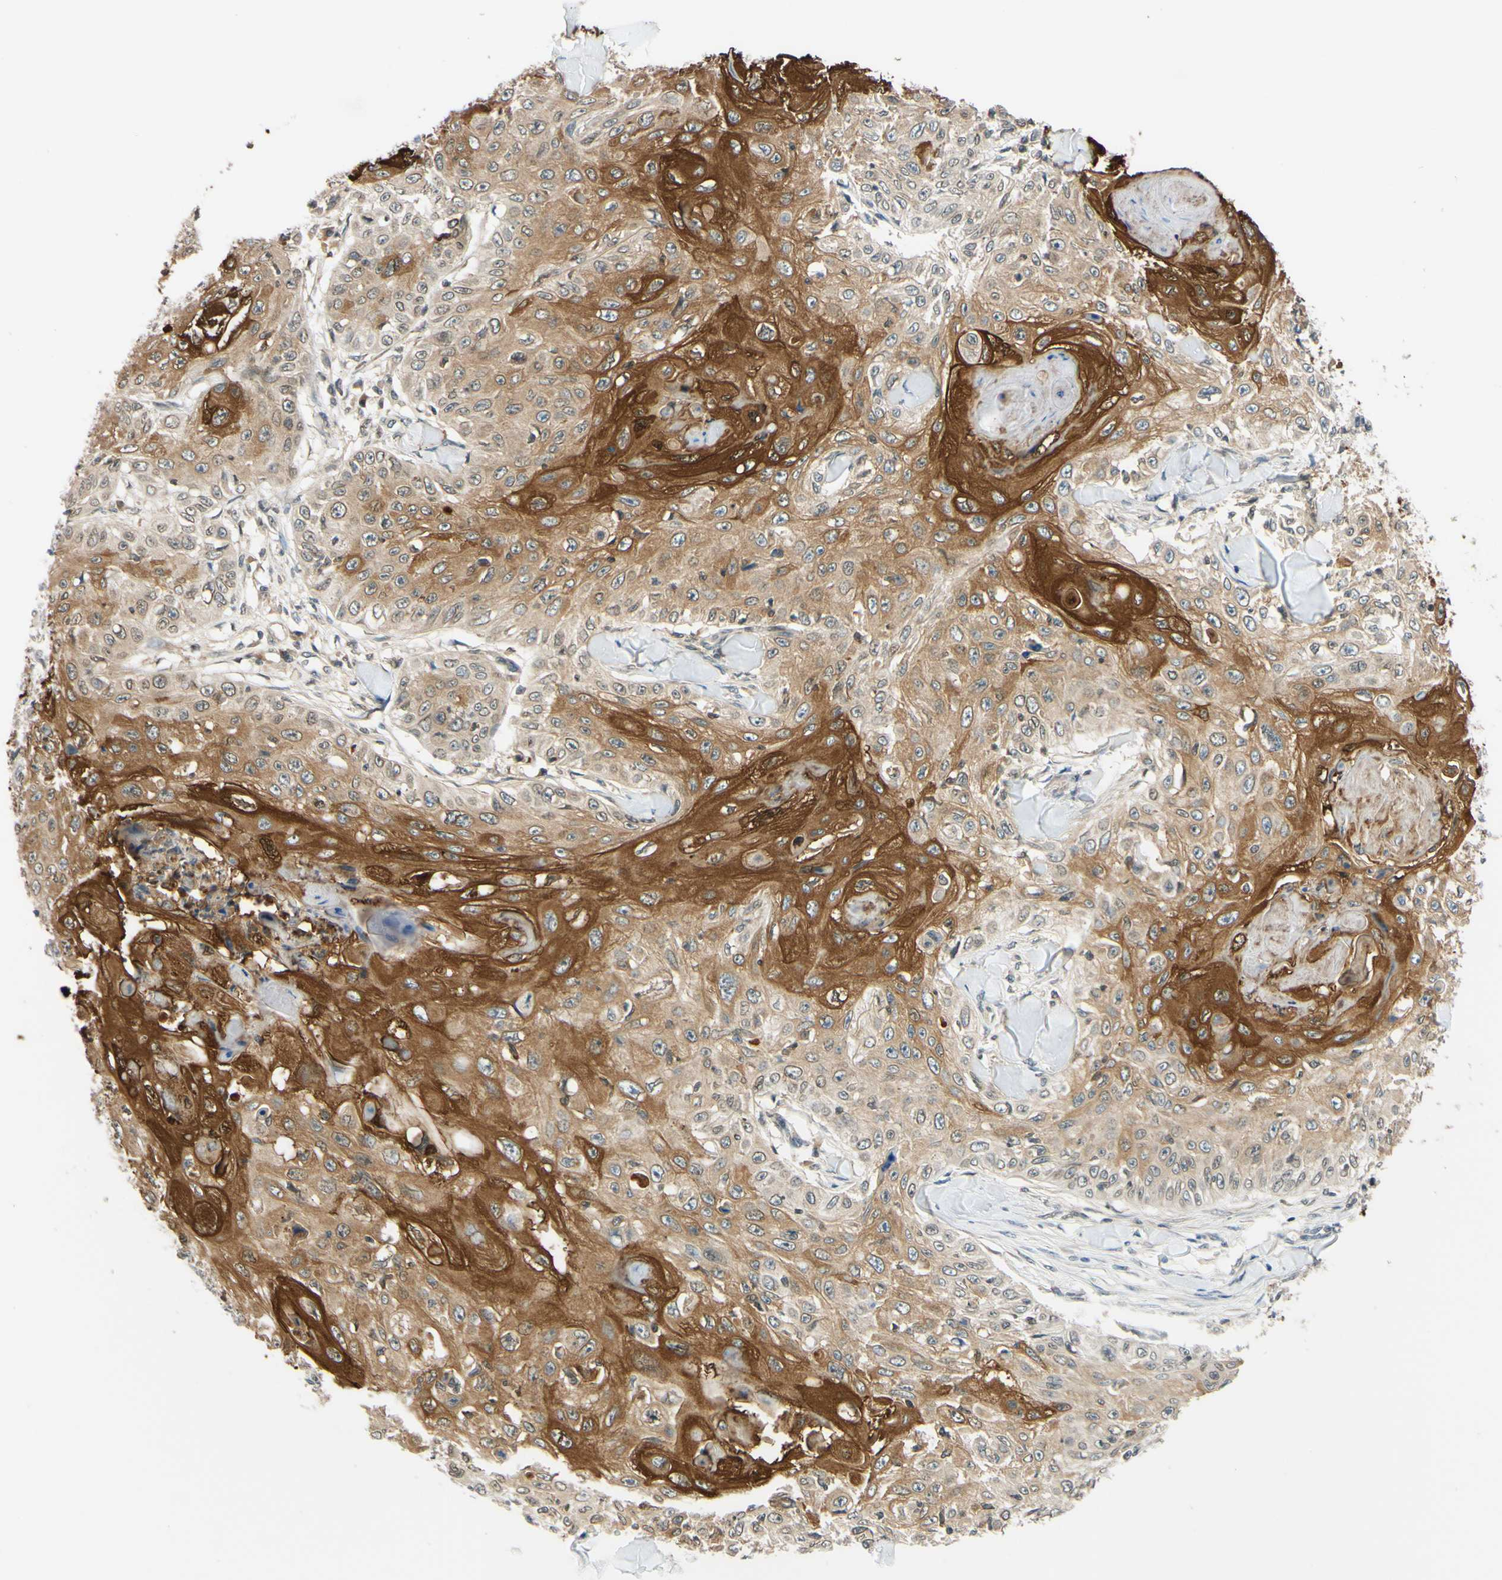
{"staining": {"intensity": "moderate", "quantity": ">75%", "location": "cytoplasmic/membranous"}, "tissue": "skin cancer", "cell_type": "Tumor cells", "image_type": "cancer", "snomed": [{"axis": "morphology", "description": "Squamous cell carcinoma, NOS"}, {"axis": "topography", "description": "Skin"}], "caption": "A micrograph showing moderate cytoplasmic/membranous staining in approximately >75% of tumor cells in skin squamous cell carcinoma, as visualized by brown immunohistochemical staining.", "gene": "C2CD2L", "patient": {"sex": "male", "age": 86}}